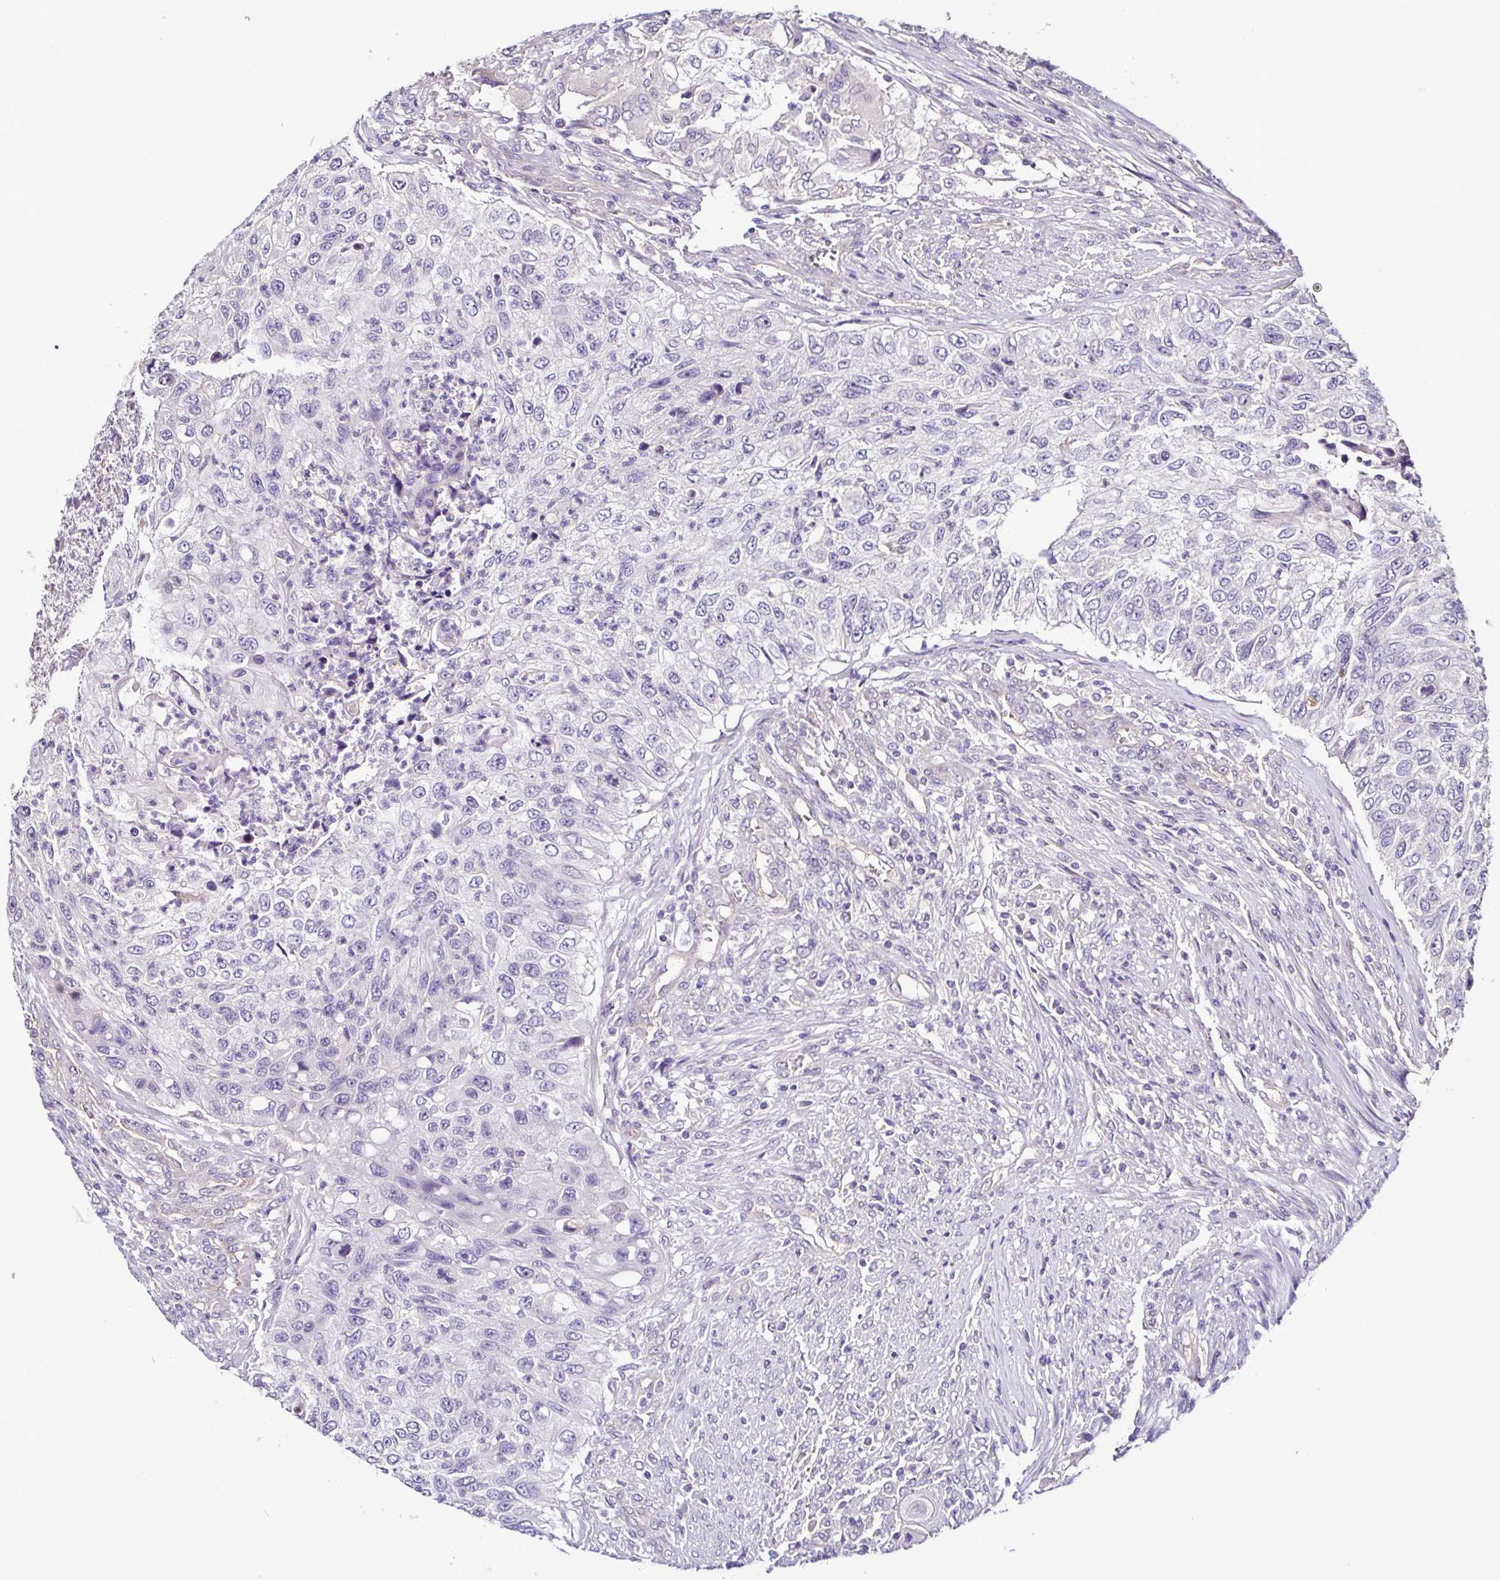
{"staining": {"intensity": "negative", "quantity": "none", "location": "none"}, "tissue": "urothelial cancer", "cell_type": "Tumor cells", "image_type": "cancer", "snomed": [{"axis": "morphology", "description": "Urothelial carcinoma, High grade"}, {"axis": "topography", "description": "Urinary bladder"}], "caption": "IHC of urothelial carcinoma (high-grade) exhibits no positivity in tumor cells.", "gene": "LMOD2", "patient": {"sex": "female", "age": 60}}